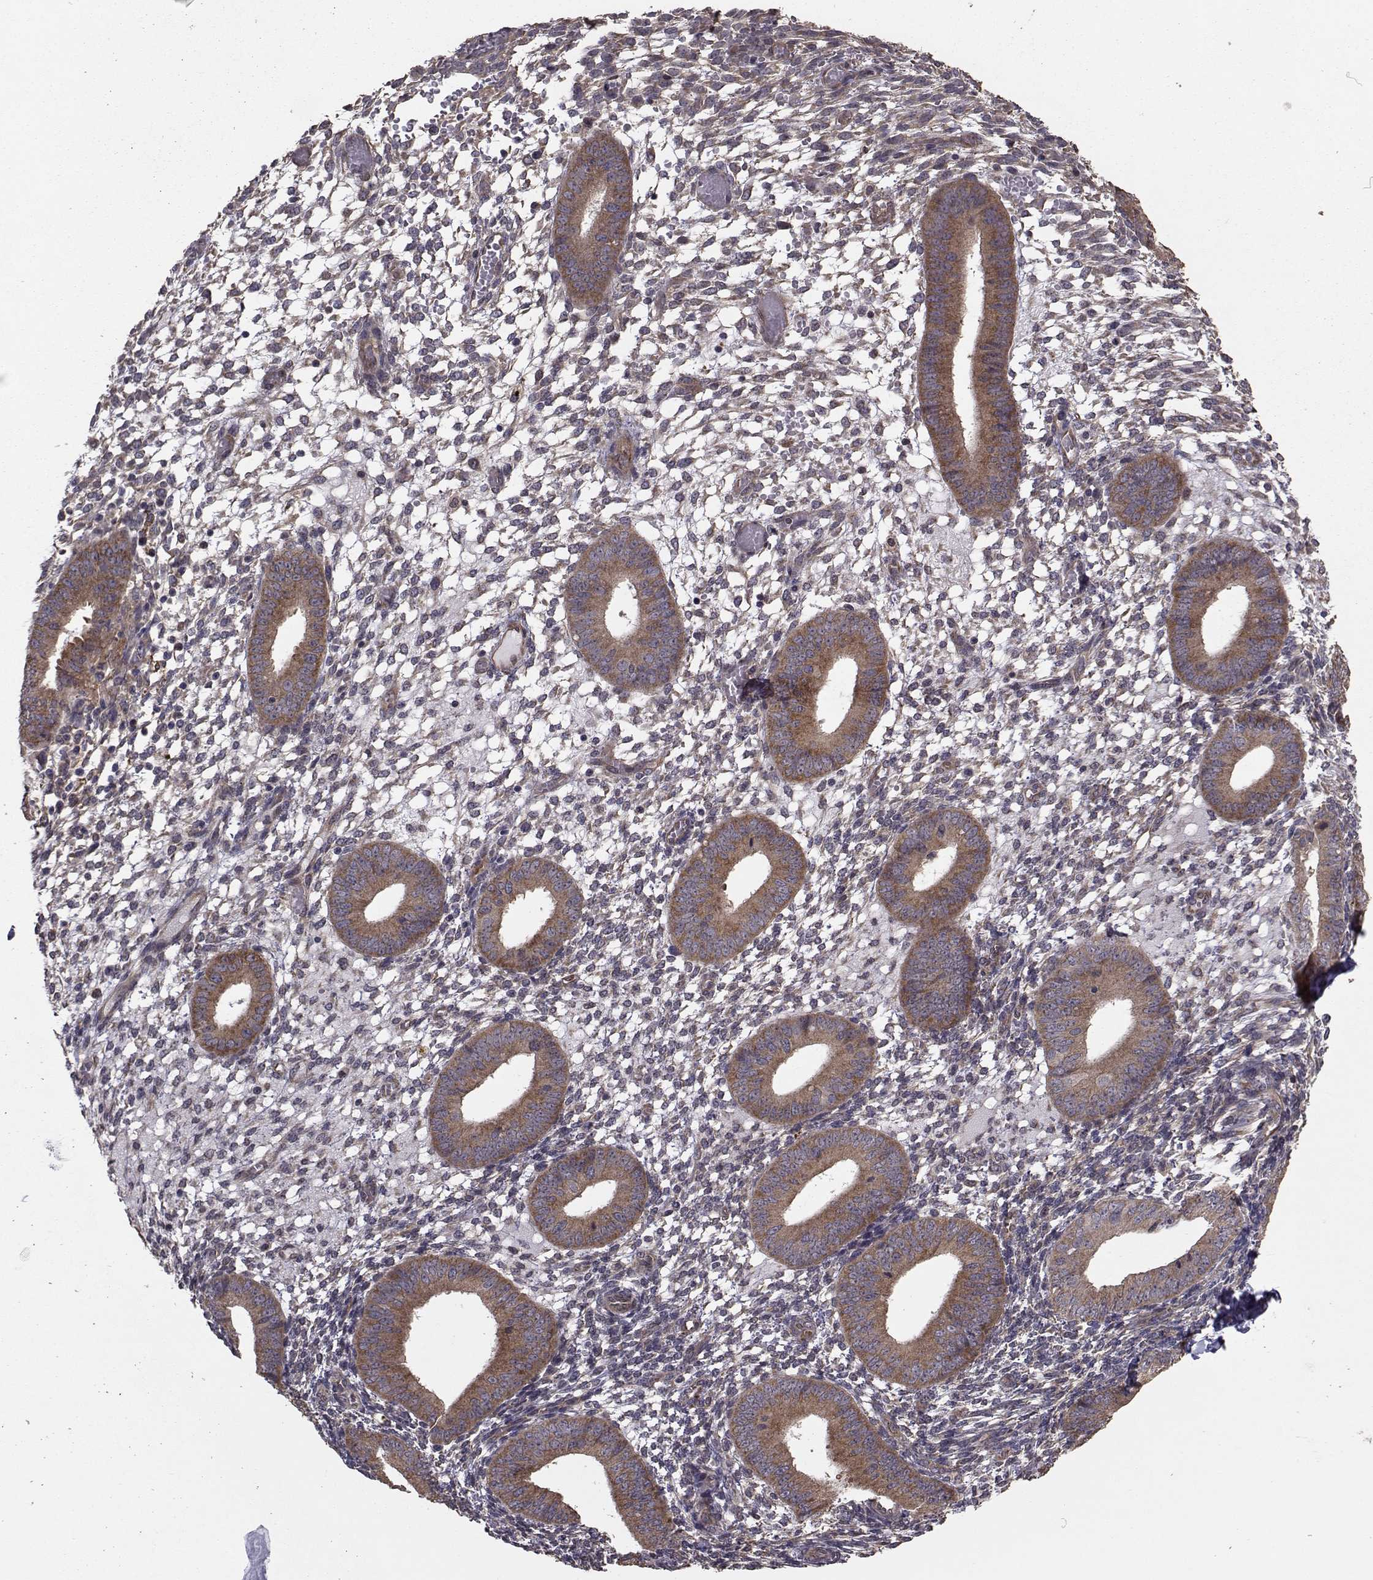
{"staining": {"intensity": "weak", "quantity": "25%-75%", "location": "cytoplasmic/membranous"}, "tissue": "endometrium", "cell_type": "Cells in endometrial stroma", "image_type": "normal", "snomed": [{"axis": "morphology", "description": "Normal tissue, NOS"}, {"axis": "topography", "description": "Endometrium"}], "caption": "Immunohistochemistry photomicrograph of unremarkable endometrium: human endometrium stained using IHC shows low levels of weak protein expression localized specifically in the cytoplasmic/membranous of cells in endometrial stroma, appearing as a cytoplasmic/membranous brown color.", "gene": "TRIP10", "patient": {"sex": "female", "age": 39}}